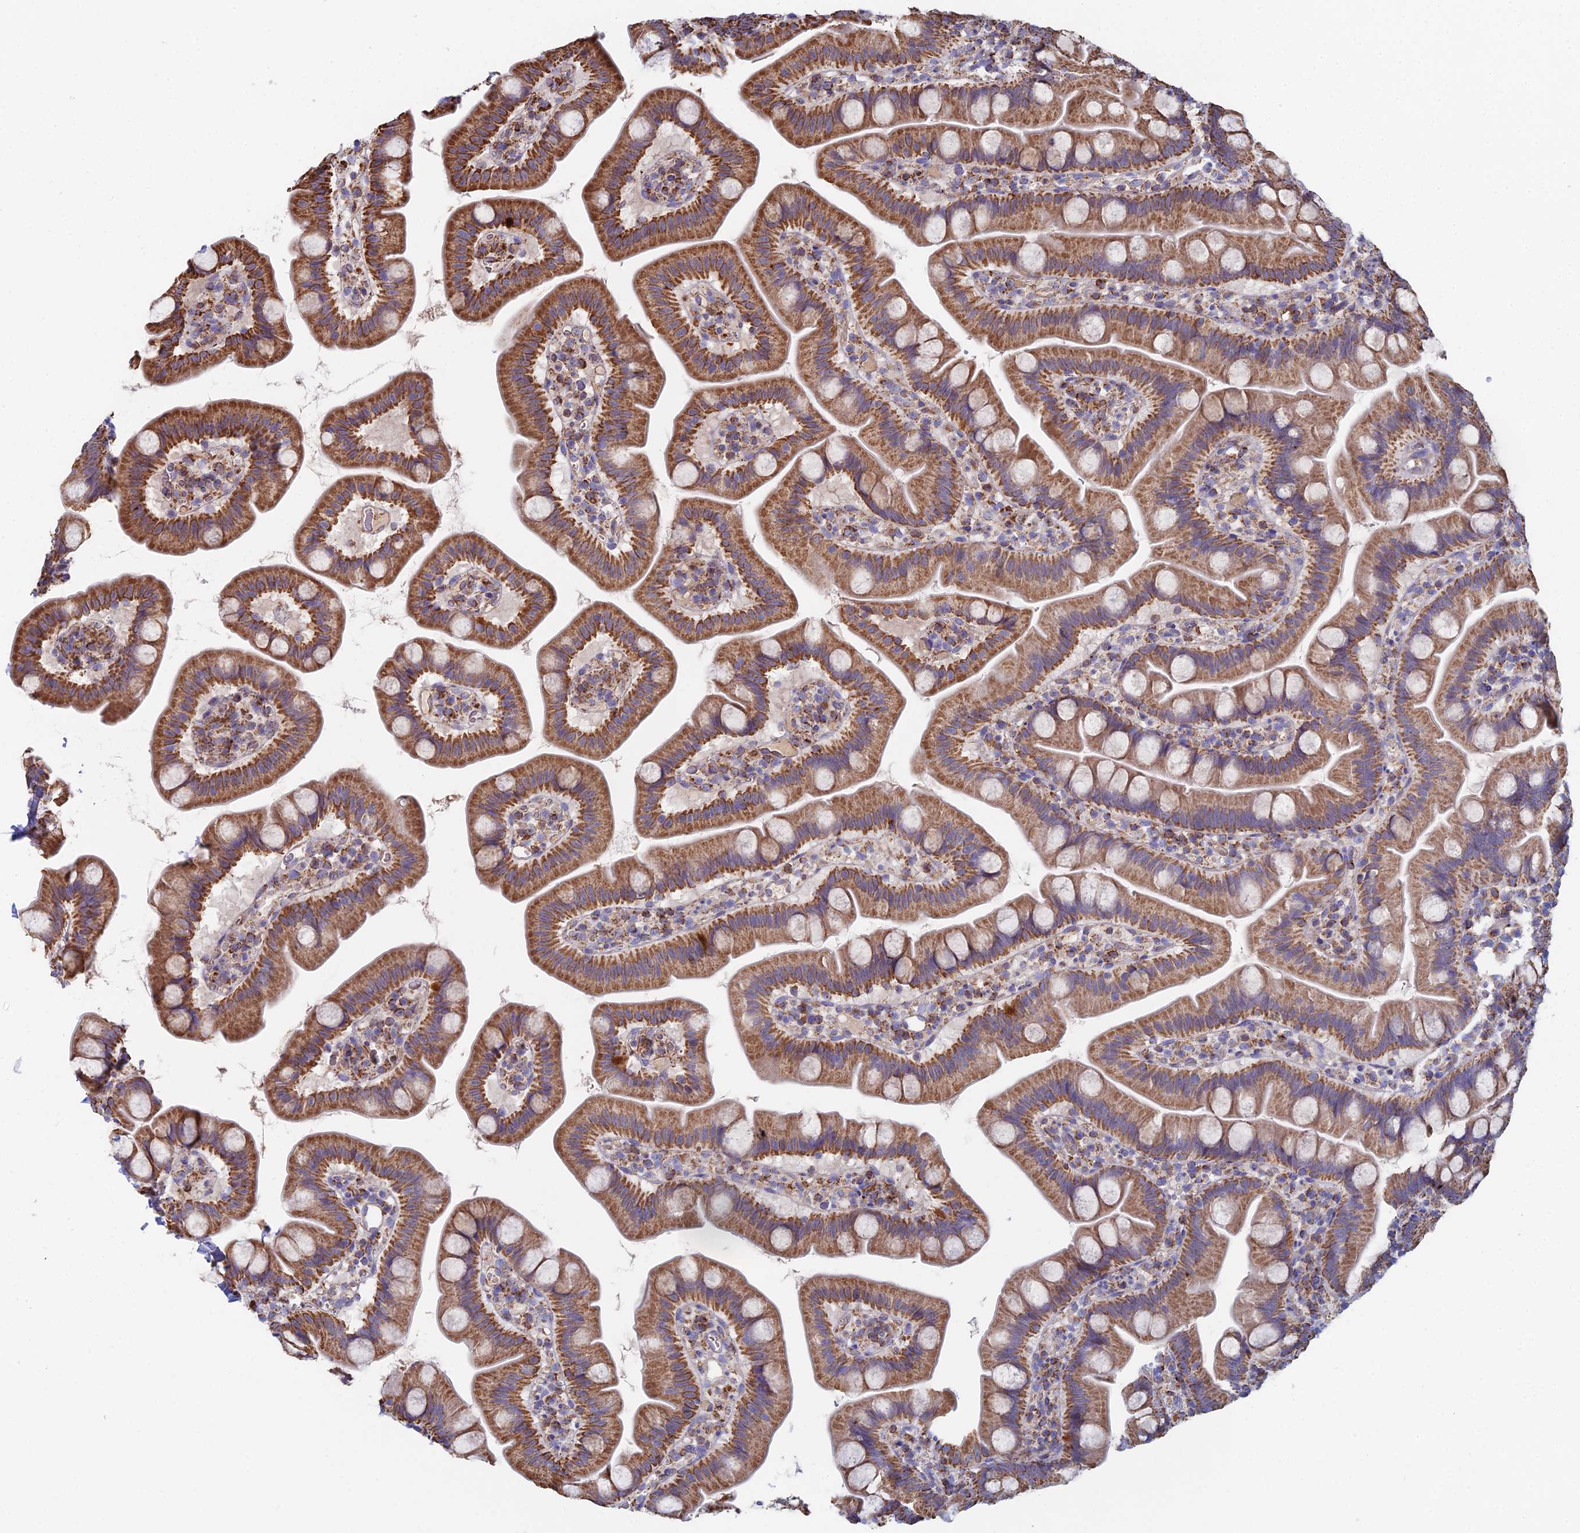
{"staining": {"intensity": "moderate", "quantity": ">75%", "location": "cytoplasmic/membranous"}, "tissue": "small intestine", "cell_type": "Glandular cells", "image_type": "normal", "snomed": [{"axis": "morphology", "description": "Normal tissue, NOS"}, {"axis": "topography", "description": "Small intestine"}], "caption": "Brown immunohistochemical staining in normal small intestine exhibits moderate cytoplasmic/membranous positivity in about >75% of glandular cells.", "gene": "SPOCK2", "patient": {"sex": "female", "age": 68}}